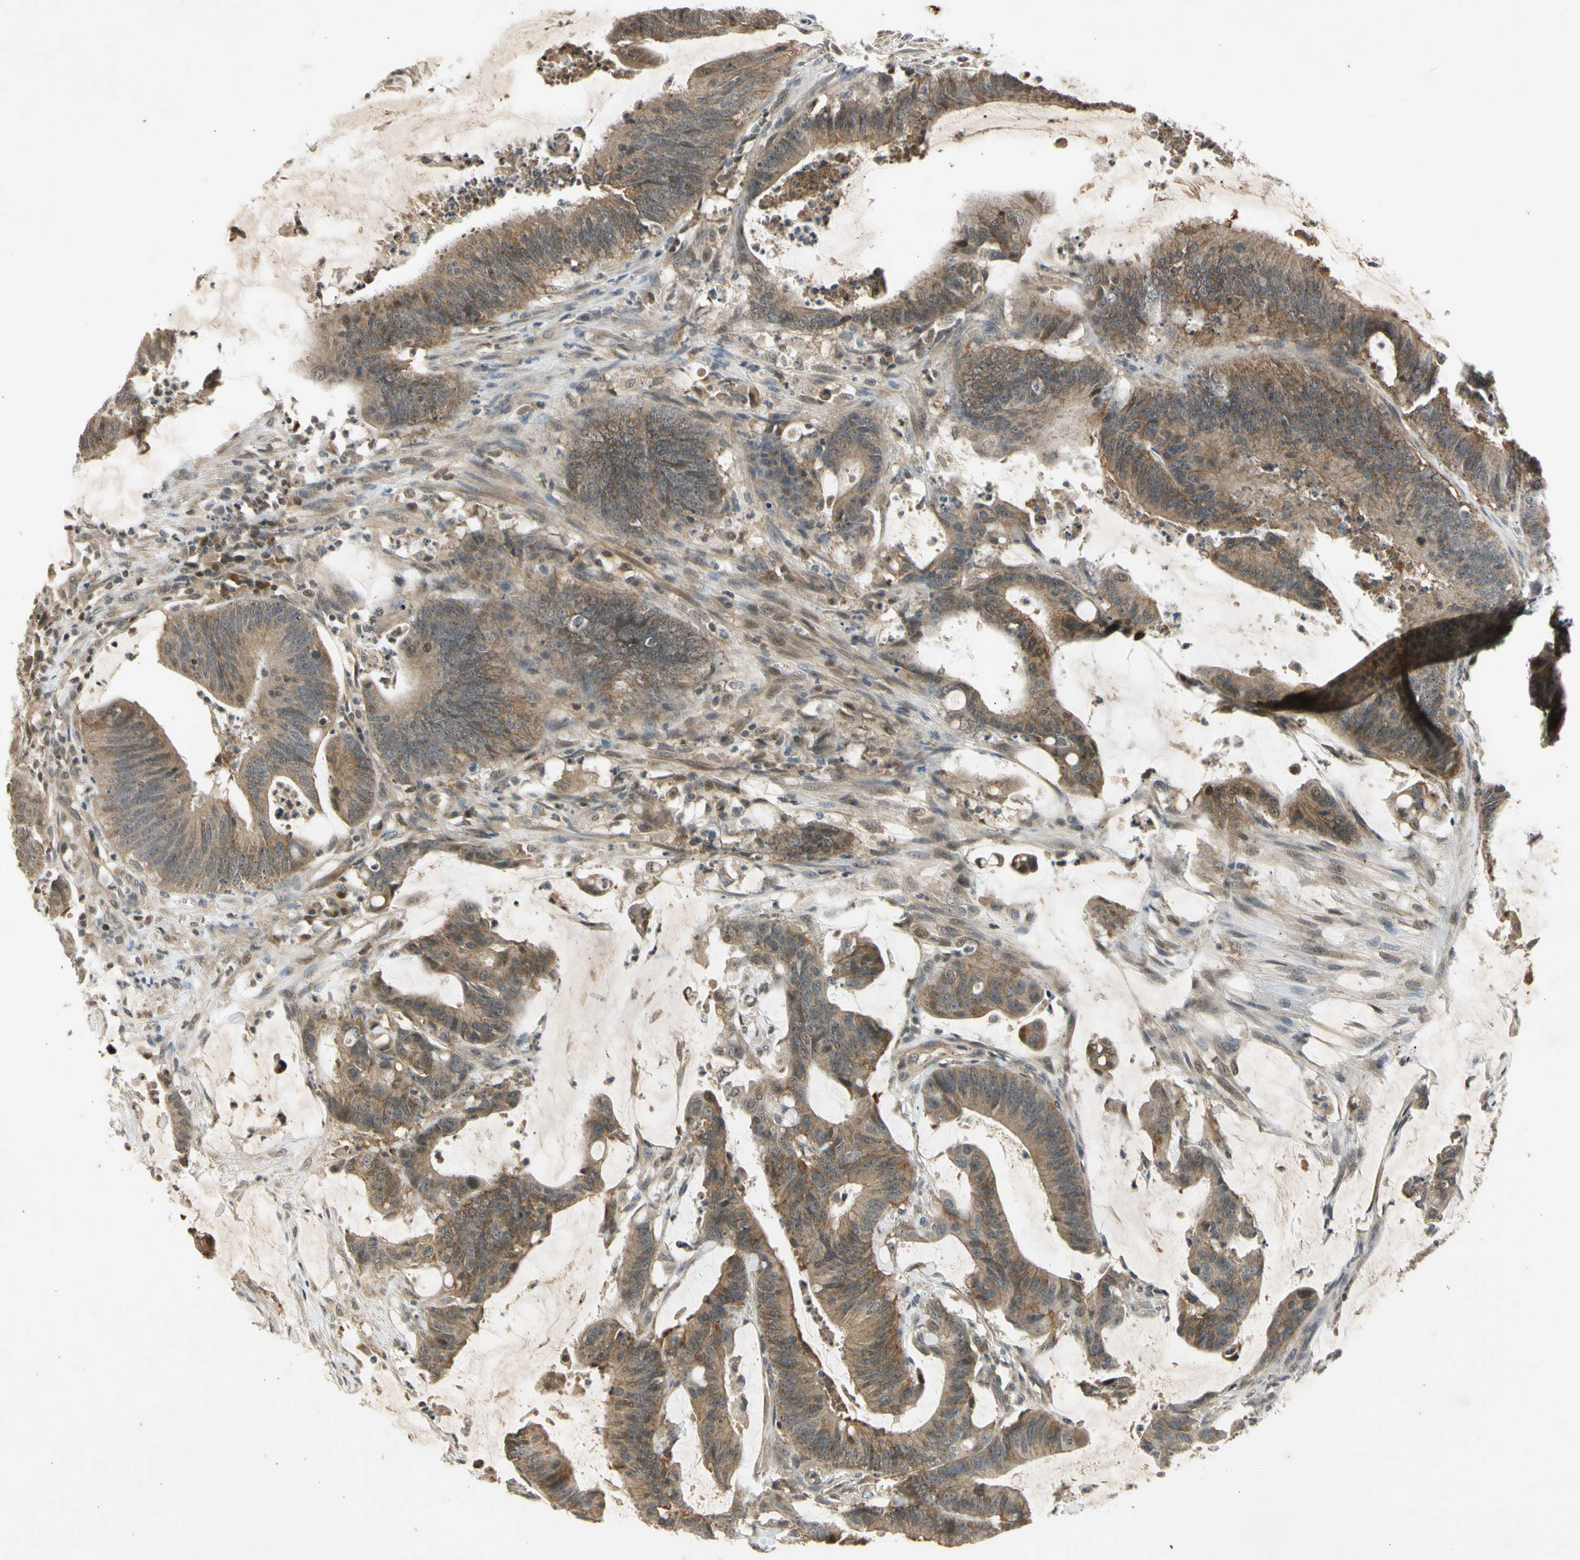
{"staining": {"intensity": "moderate", "quantity": "25%-75%", "location": "cytoplasmic/membranous"}, "tissue": "colorectal cancer", "cell_type": "Tumor cells", "image_type": "cancer", "snomed": [{"axis": "morphology", "description": "Adenocarcinoma, NOS"}, {"axis": "topography", "description": "Rectum"}], "caption": "Protein positivity by immunohistochemistry reveals moderate cytoplasmic/membranous staining in about 25%-75% of tumor cells in colorectal cancer.", "gene": "EFNB2", "patient": {"sex": "female", "age": 66}}